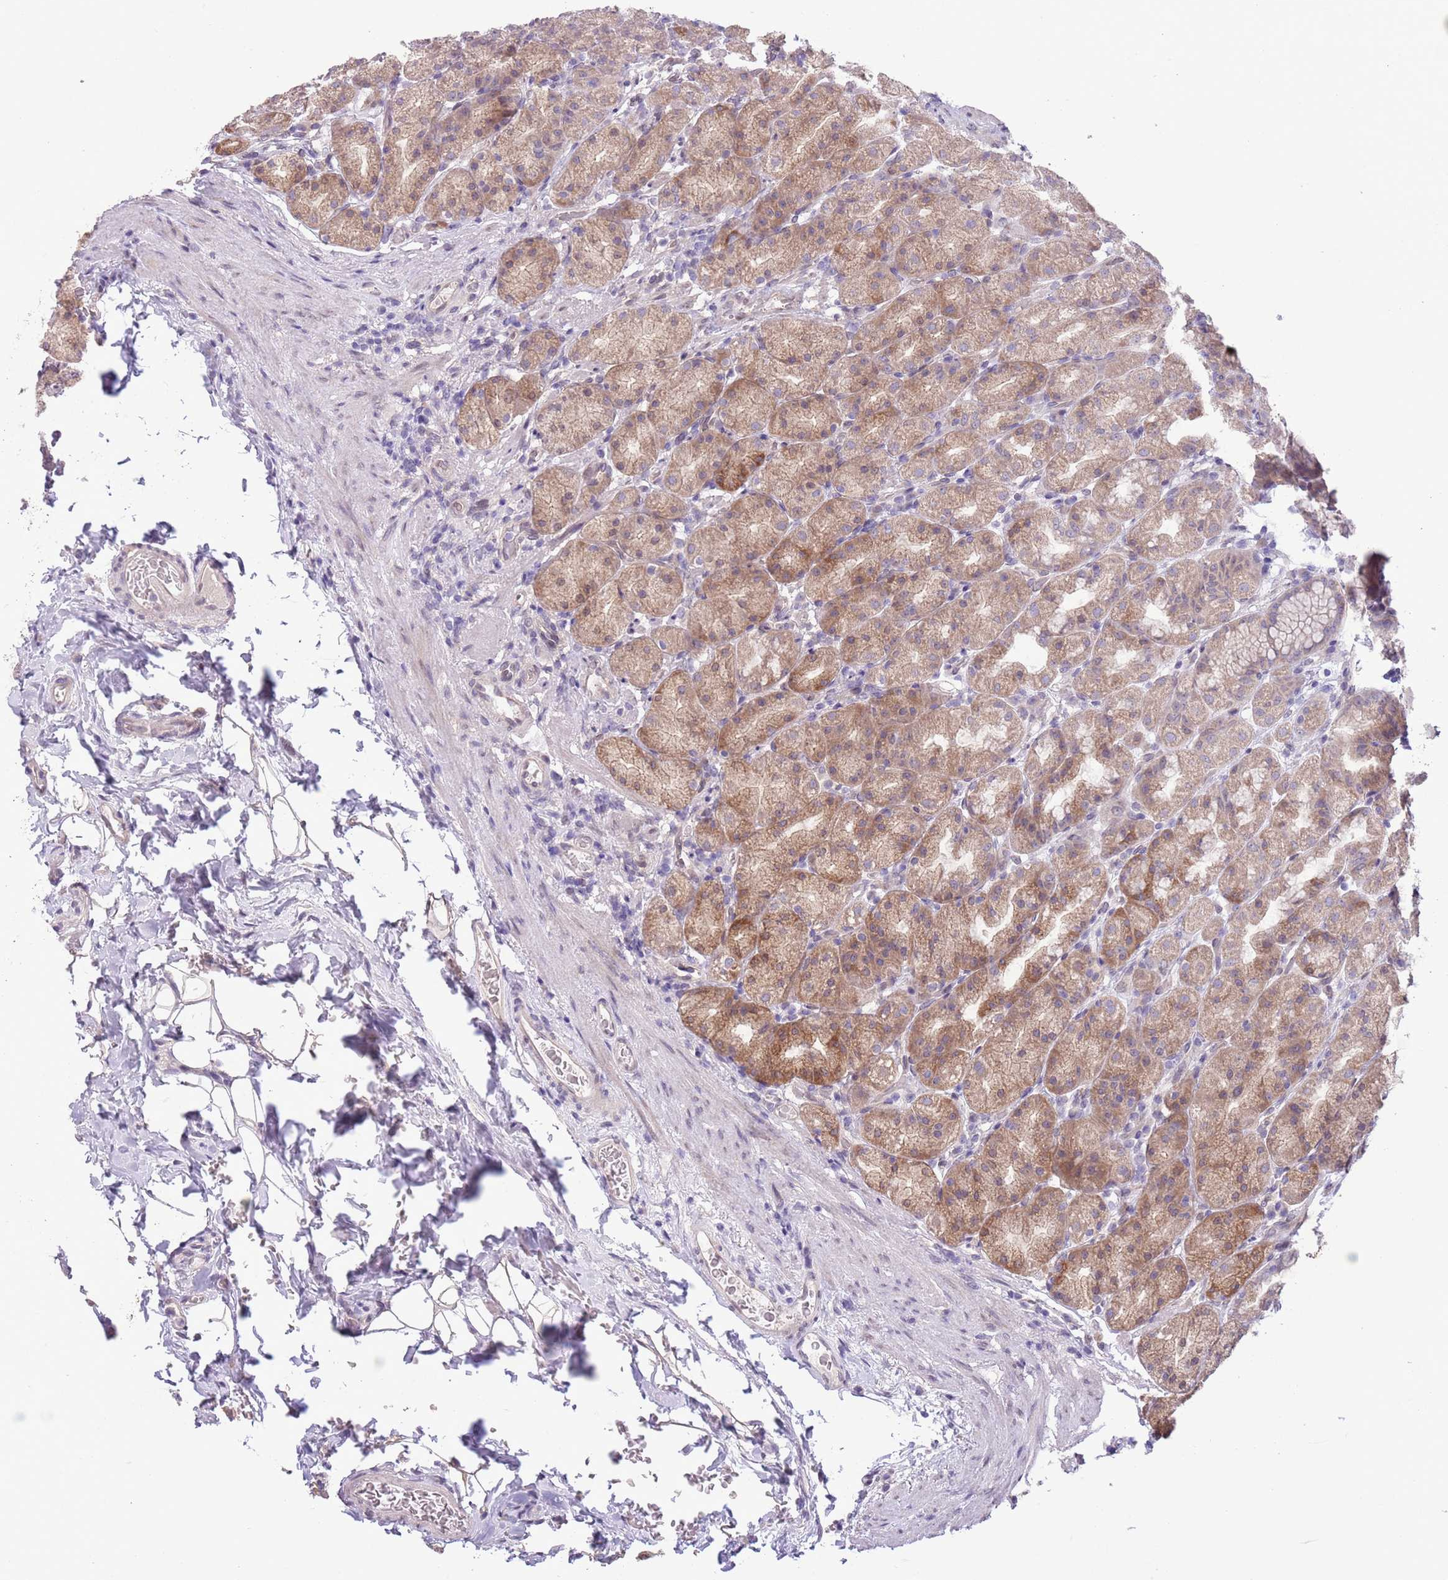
{"staining": {"intensity": "moderate", "quantity": ">75%", "location": "cytoplasmic/membranous,nuclear"}, "tissue": "stomach", "cell_type": "Glandular cells", "image_type": "normal", "snomed": [{"axis": "morphology", "description": "Normal tissue, NOS"}, {"axis": "topography", "description": "Stomach, upper"}, {"axis": "topography", "description": "Stomach"}], "caption": "The photomicrograph exhibits staining of benign stomach, revealing moderate cytoplasmic/membranous,nuclear protein staining (brown color) within glandular cells. (IHC, brightfield microscopy, high magnification).", "gene": "CCND2", "patient": {"sex": "male", "age": 68}}